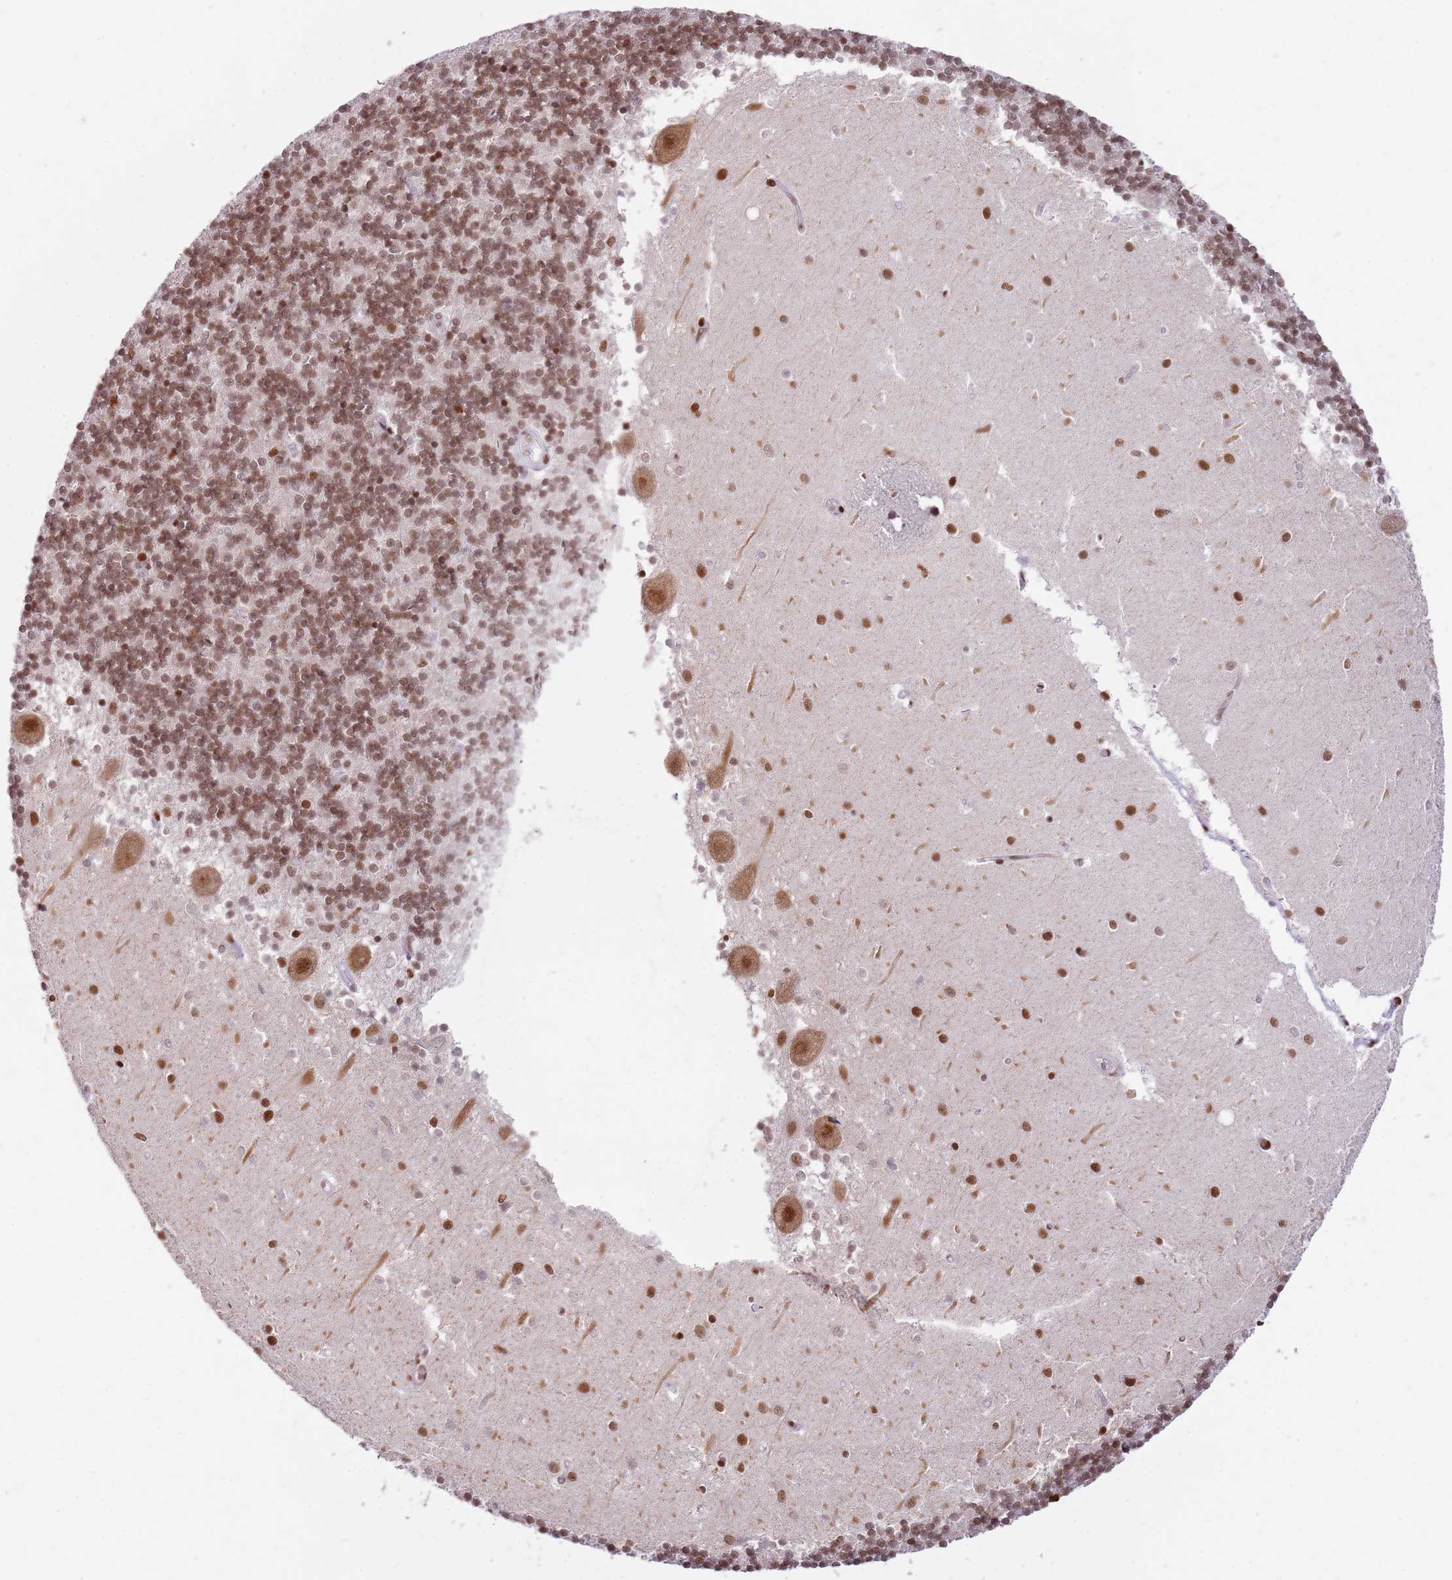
{"staining": {"intensity": "moderate", "quantity": ">75%", "location": "nuclear"}, "tissue": "cerebellum", "cell_type": "Cells in granular layer", "image_type": "normal", "snomed": [{"axis": "morphology", "description": "Normal tissue, NOS"}, {"axis": "topography", "description": "Cerebellum"}], "caption": "Approximately >75% of cells in granular layer in benign human cerebellum reveal moderate nuclear protein positivity as visualized by brown immunohistochemical staining.", "gene": "PHC2", "patient": {"sex": "male", "age": 54}}